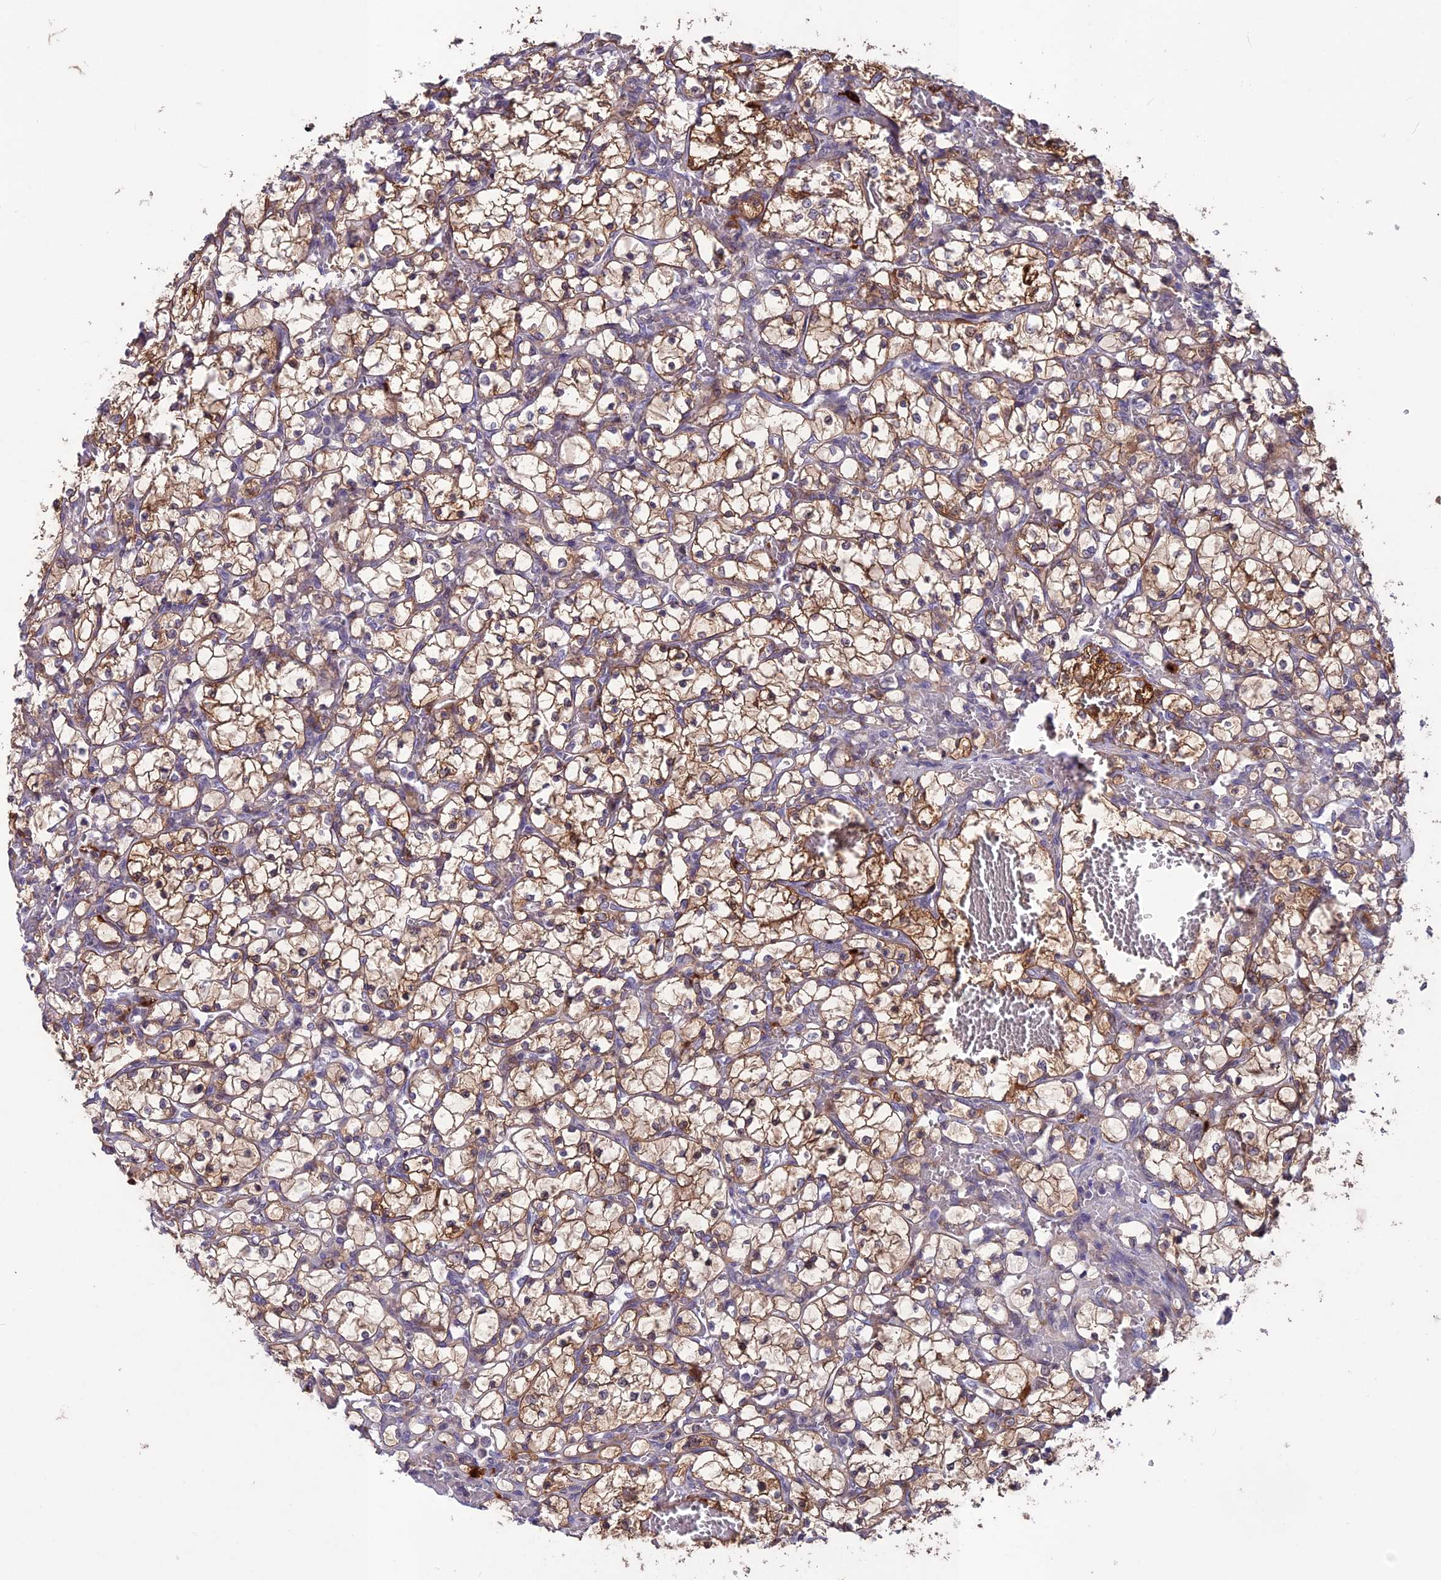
{"staining": {"intensity": "moderate", "quantity": ">75%", "location": "cytoplasmic/membranous"}, "tissue": "renal cancer", "cell_type": "Tumor cells", "image_type": "cancer", "snomed": [{"axis": "morphology", "description": "Adenocarcinoma, NOS"}, {"axis": "topography", "description": "Kidney"}], "caption": "A brown stain shows moderate cytoplasmic/membranous staining of a protein in human renal cancer tumor cells. (Stains: DAB (3,3'-diaminobenzidine) in brown, nuclei in blue, Microscopy: brightfield microscopy at high magnification).", "gene": "MAST2", "patient": {"sex": "female", "age": 69}}